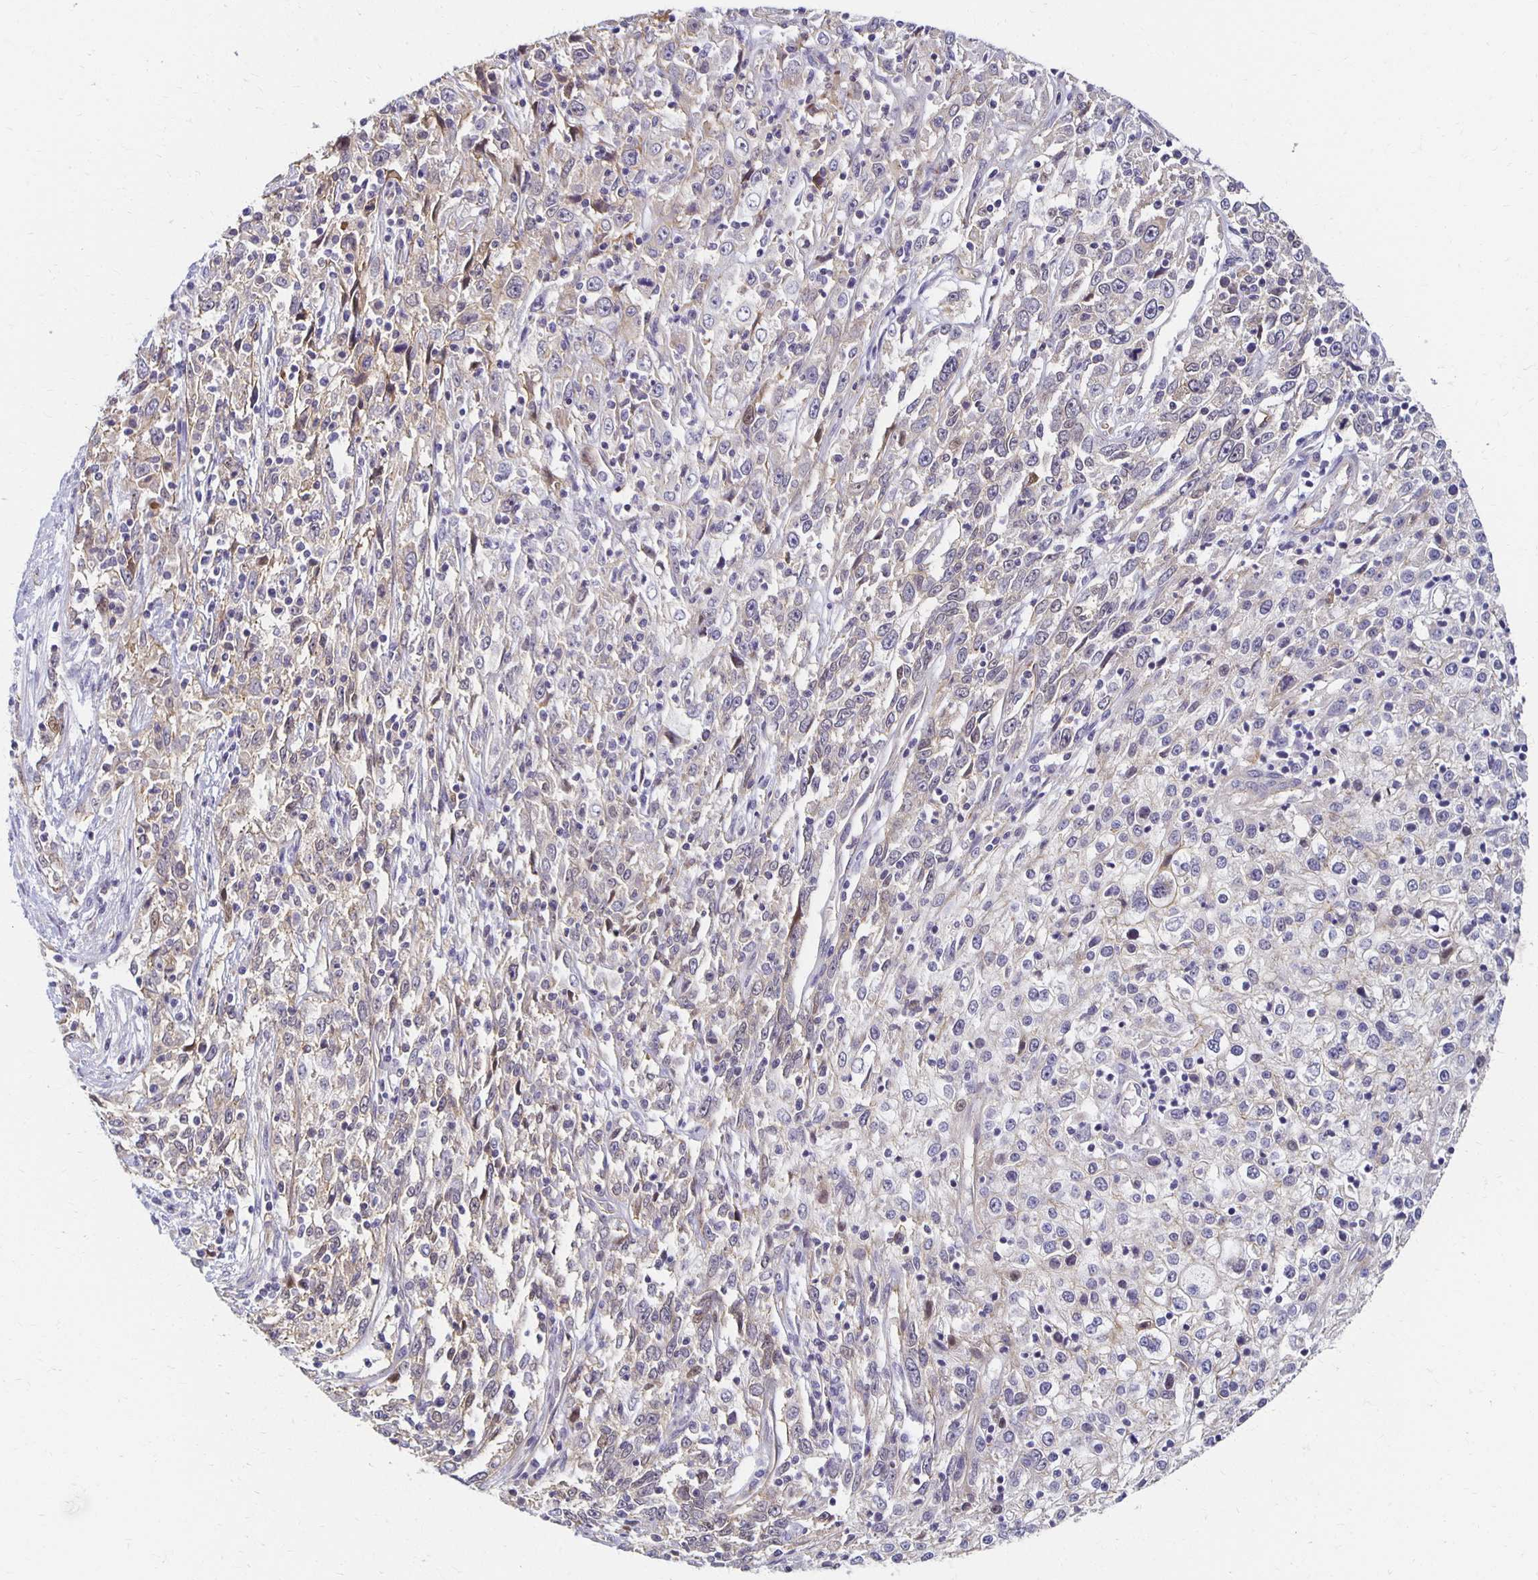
{"staining": {"intensity": "negative", "quantity": "none", "location": "none"}, "tissue": "cervical cancer", "cell_type": "Tumor cells", "image_type": "cancer", "snomed": [{"axis": "morphology", "description": "Adenocarcinoma, NOS"}, {"axis": "topography", "description": "Cervix"}], "caption": "This image is of cervical cancer (adenocarcinoma) stained with IHC to label a protein in brown with the nuclei are counter-stained blue. There is no staining in tumor cells.", "gene": "SORL1", "patient": {"sex": "female", "age": 40}}